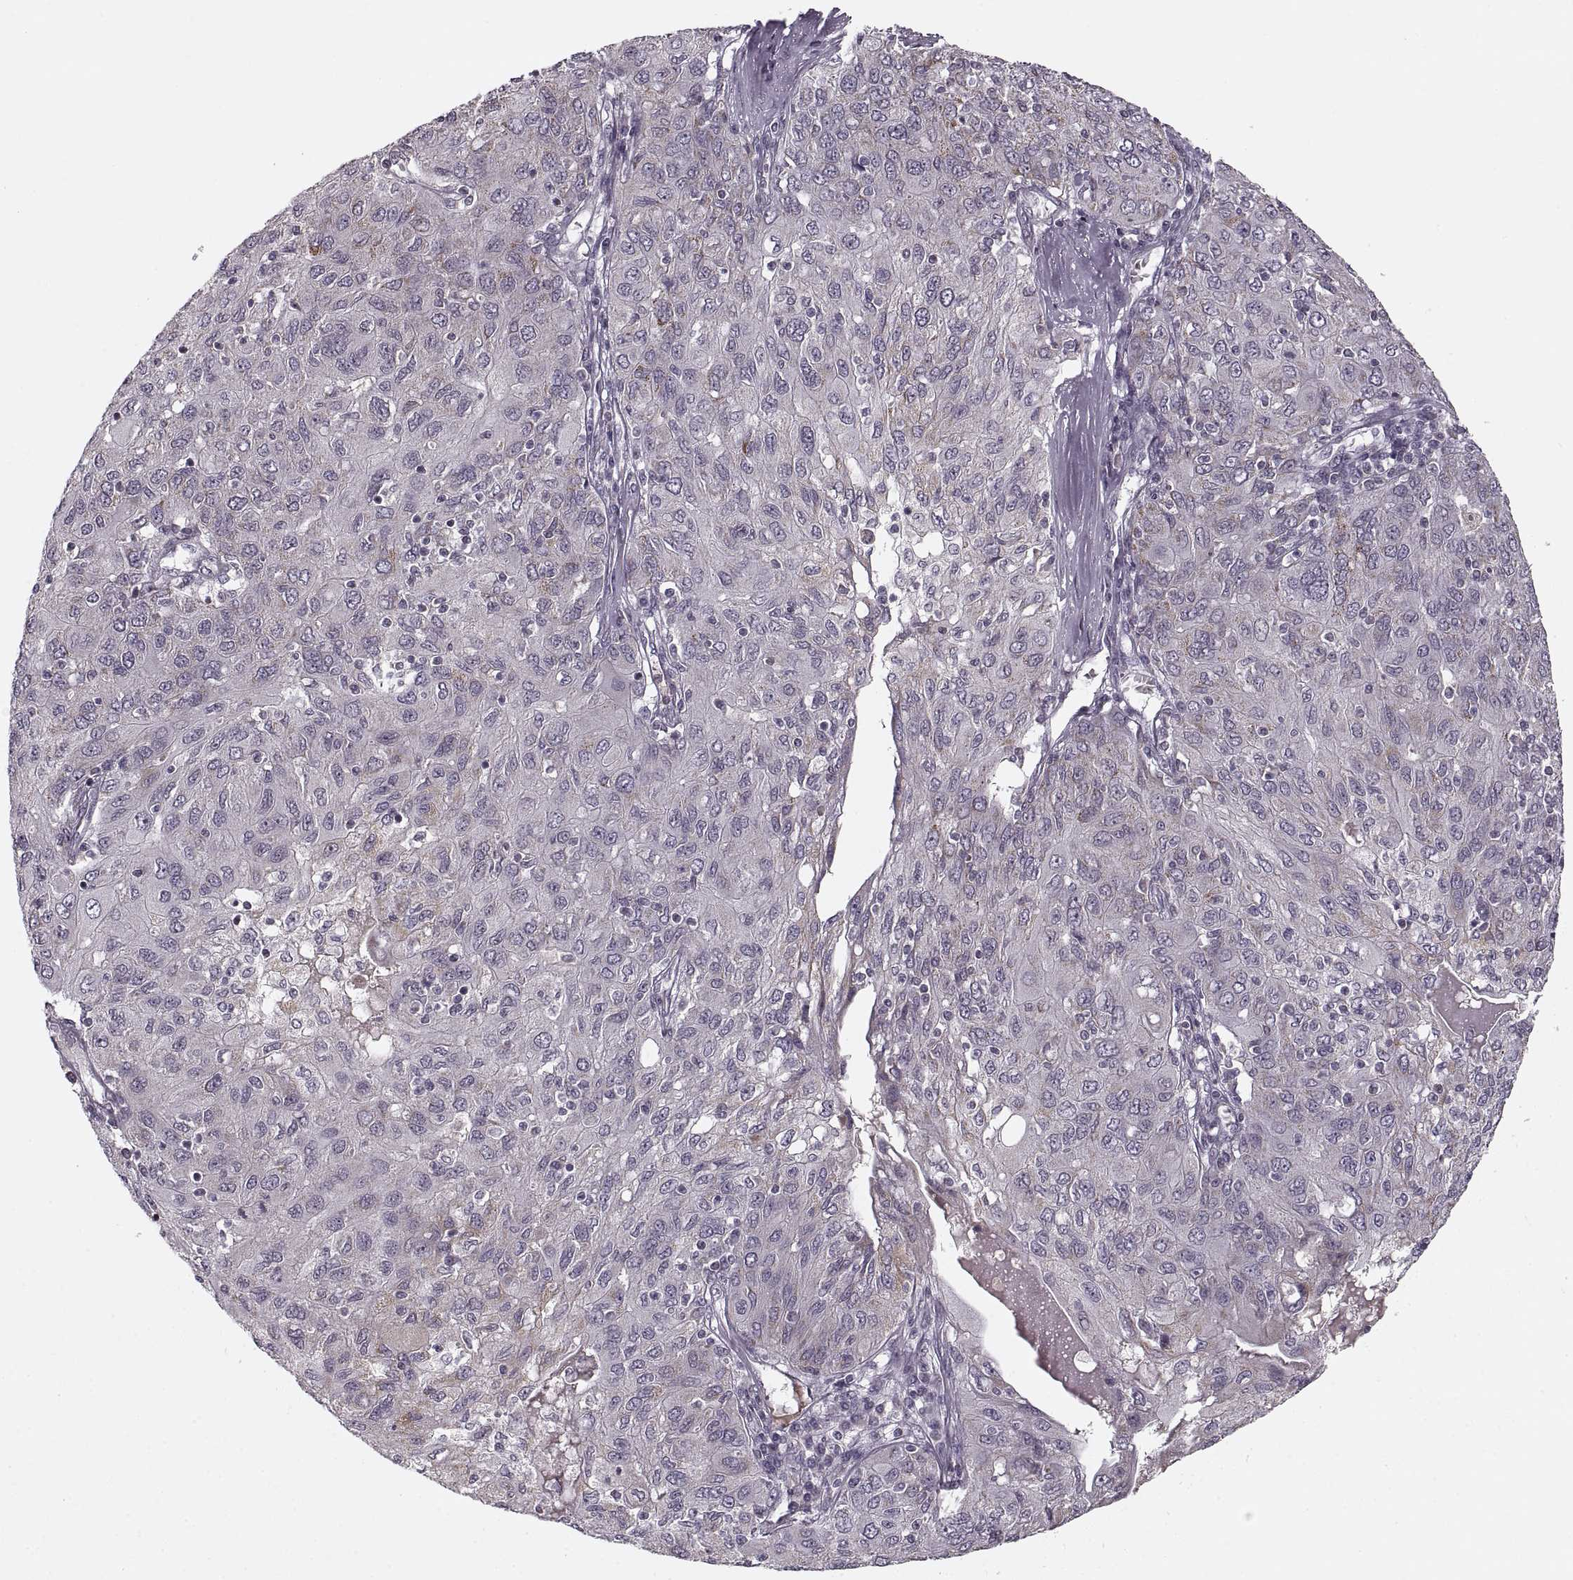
{"staining": {"intensity": "negative", "quantity": "none", "location": "none"}, "tissue": "ovarian cancer", "cell_type": "Tumor cells", "image_type": "cancer", "snomed": [{"axis": "morphology", "description": "Carcinoma, endometroid"}, {"axis": "topography", "description": "Ovary"}], "caption": "This is an immunohistochemistry image of human ovarian endometroid carcinoma. There is no expression in tumor cells.", "gene": "ASIC3", "patient": {"sex": "female", "age": 50}}